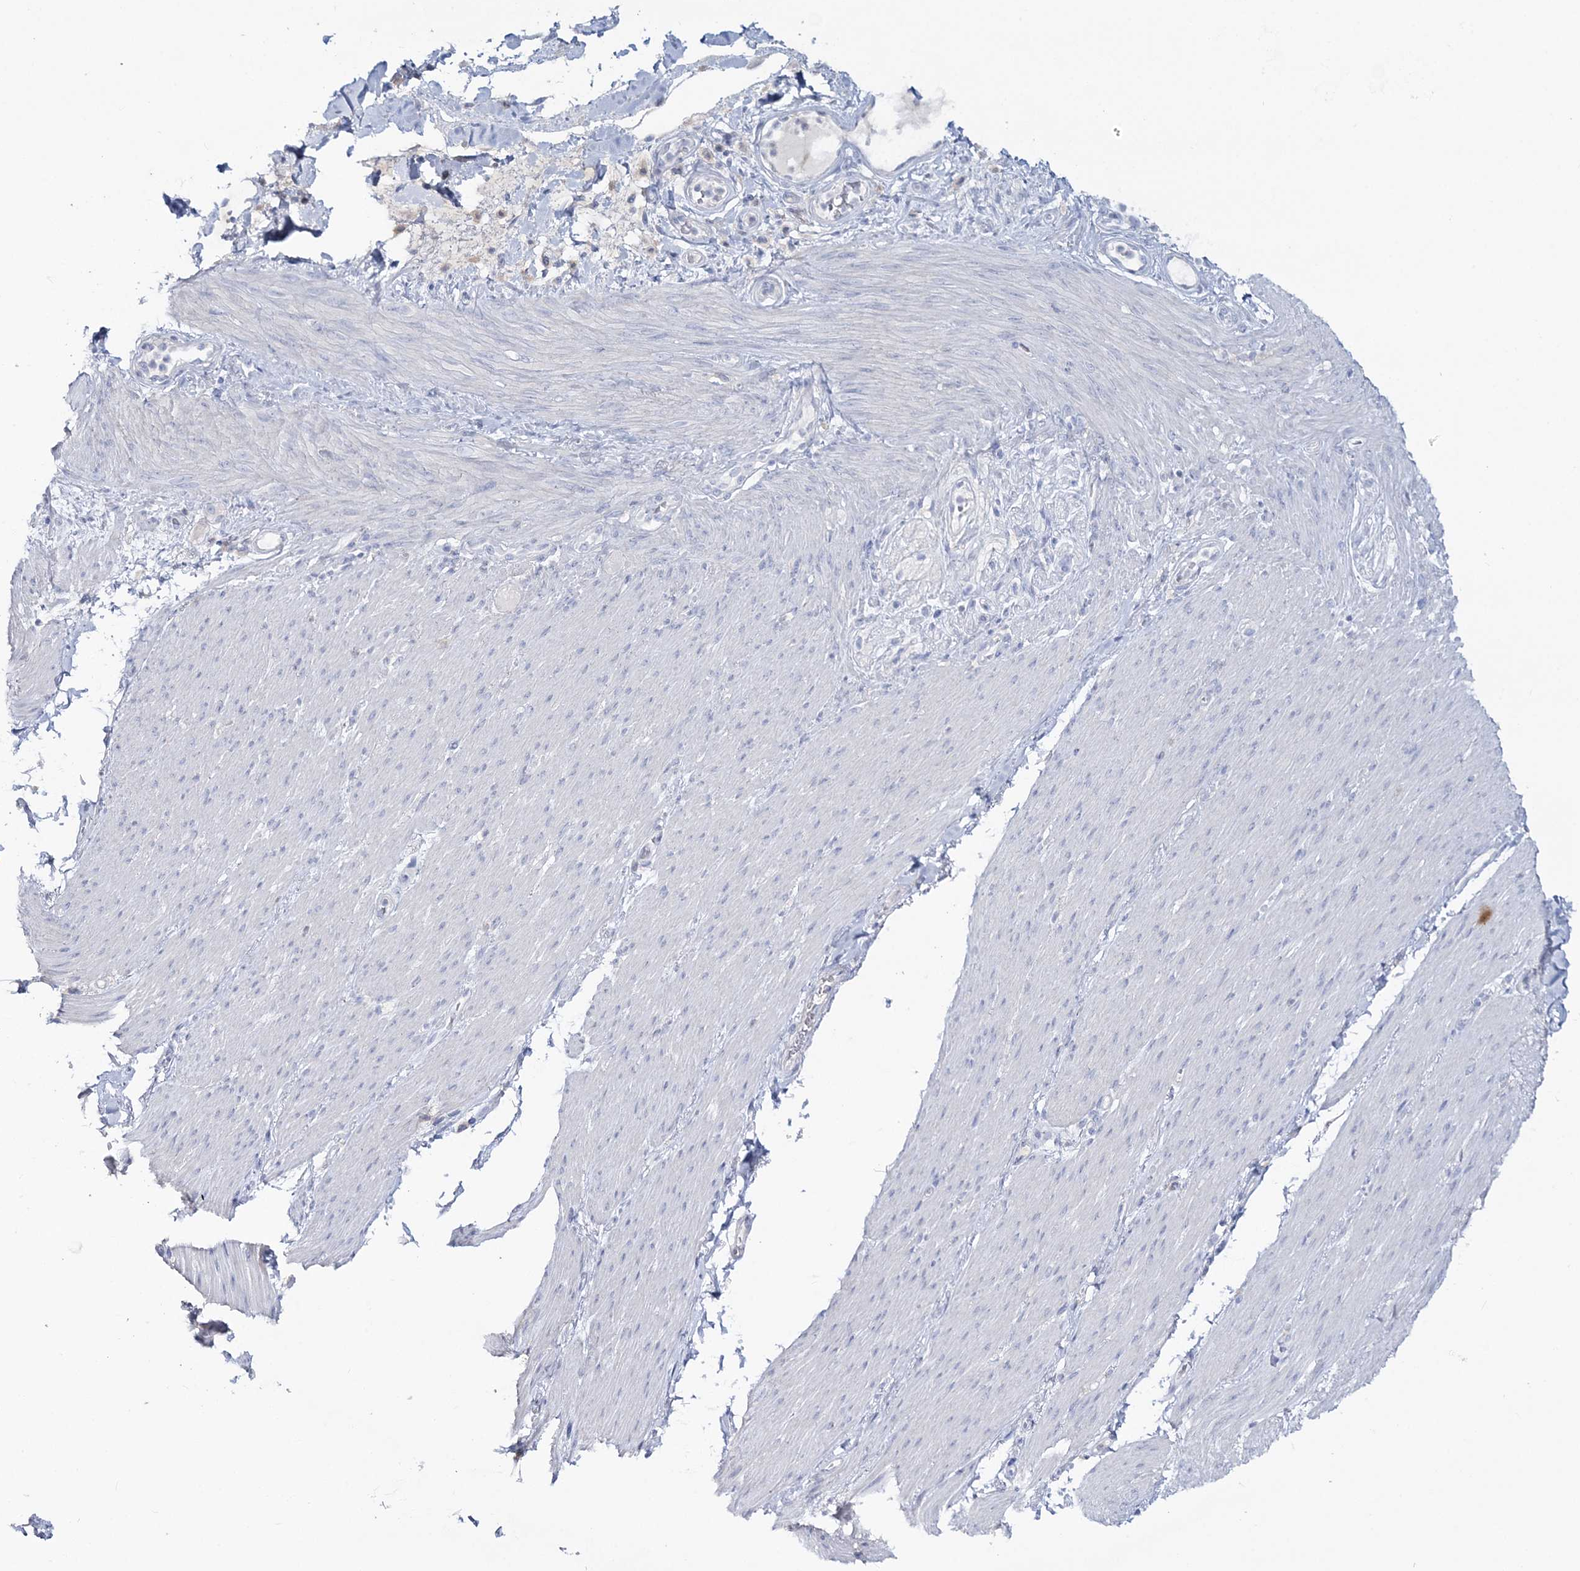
{"staining": {"intensity": "negative", "quantity": "none", "location": "none"}, "tissue": "adipose tissue", "cell_type": "Adipocytes", "image_type": "normal", "snomed": [{"axis": "morphology", "description": "Normal tissue, NOS"}, {"axis": "topography", "description": "Colon"}, {"axis": "topography", "description": "Peripheral nerve tissue"}], "caption": "The image displays no staining of adipocytes in unremarkable adipose tissue.", "gene": "WDSUB1", "patient": {"sex": "female", "age": 61}}